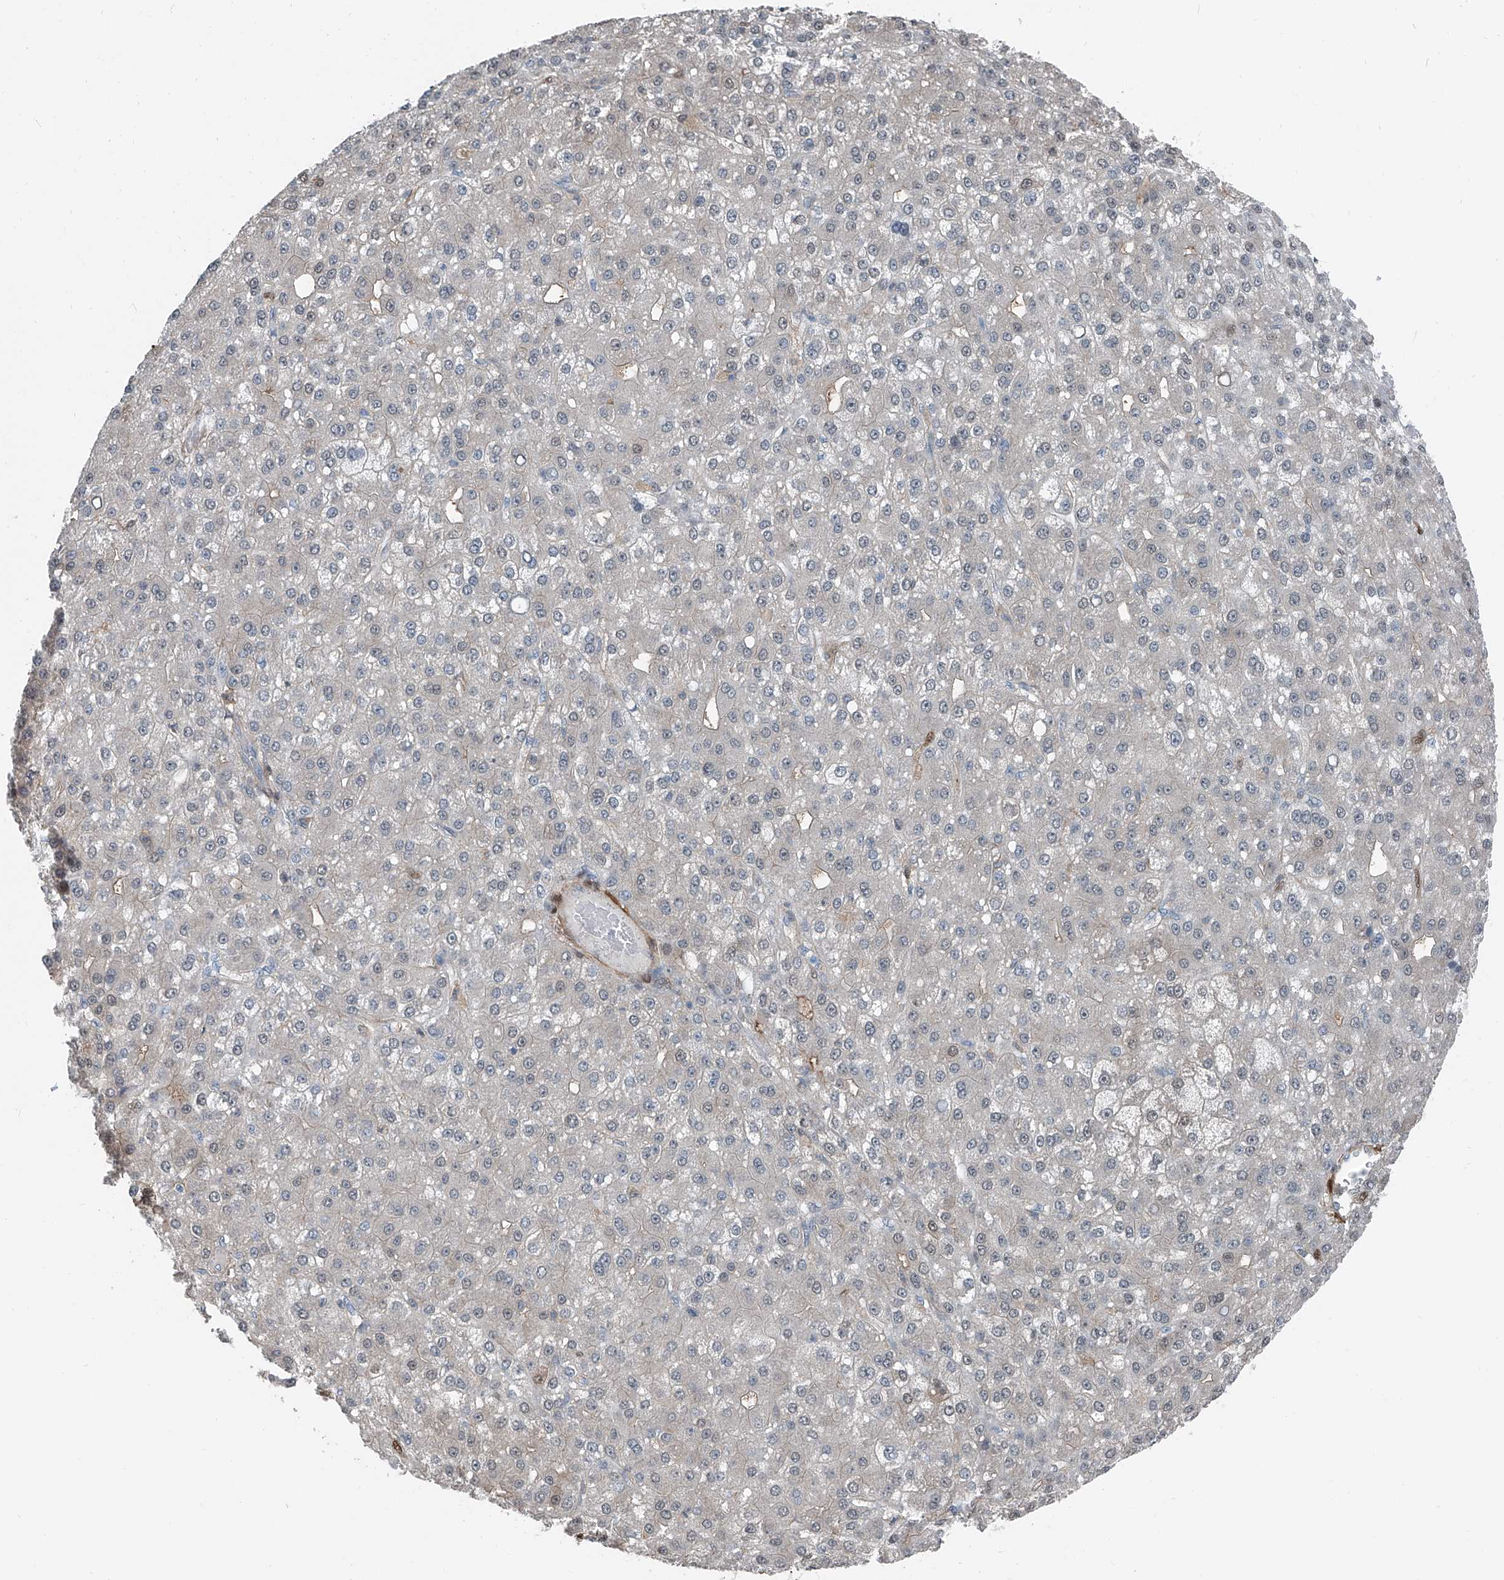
{"staining": {"intensity": "negative", "quantity": "none", "location": "none"}, "tissue": "liver cancer", "cell_type": "Tumor cells", "image_type": "cancer", "snomed": [{"axis": "morphology", "description": "Carcinoma, Hepatocellular, NOS"}, {"axis": "topography", "description": "Liver"}], "caption": "Immunohistochemistry histopathology image of liver cancer (hepatocellular carcinoma) stained for a protein (brown), which demonstrates no staining in tumor cells. Nuclei are stained in blue.", "gene": "HSPA6", "patient": {"sex": "male", "age": 67}}